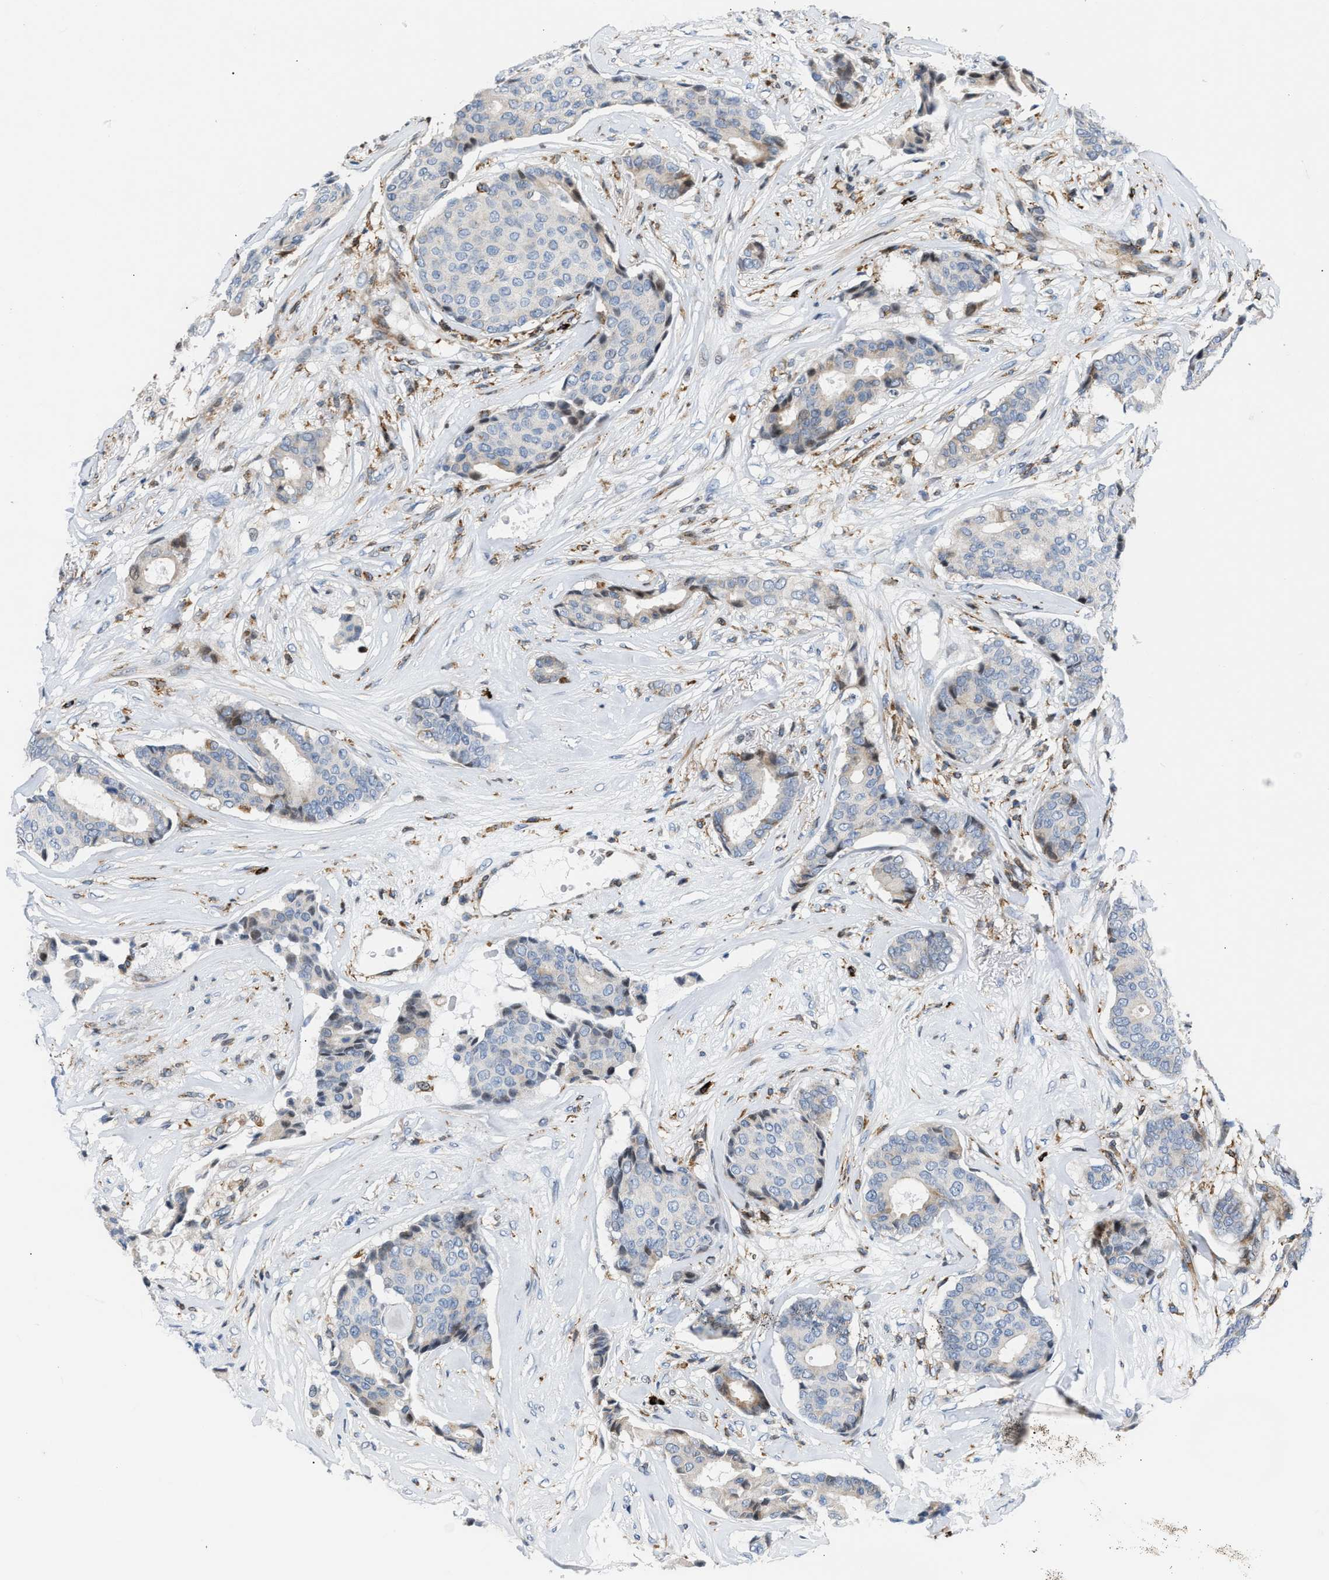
{"staining": {"intensity": "weak", "quantity": "<25%", "location": "cytoplasmic/membranous,nuclear"}, "tissue": "breast cancer", "cell_type": "Tumor cells", "image_type": "cancer", "snomed": [{"axis": "morphology", "description": "Duct carcinoma"}, {"axis": "topography", "description": "Breast"}], "caption": "A high-resolution micrograph shows IHC staining of breast invasive ductal carcinoma, which demonstrates no significant positivity in tumor cells.", "gene": "ATP9A", "patient": {"sex": "female", "age": 75}}